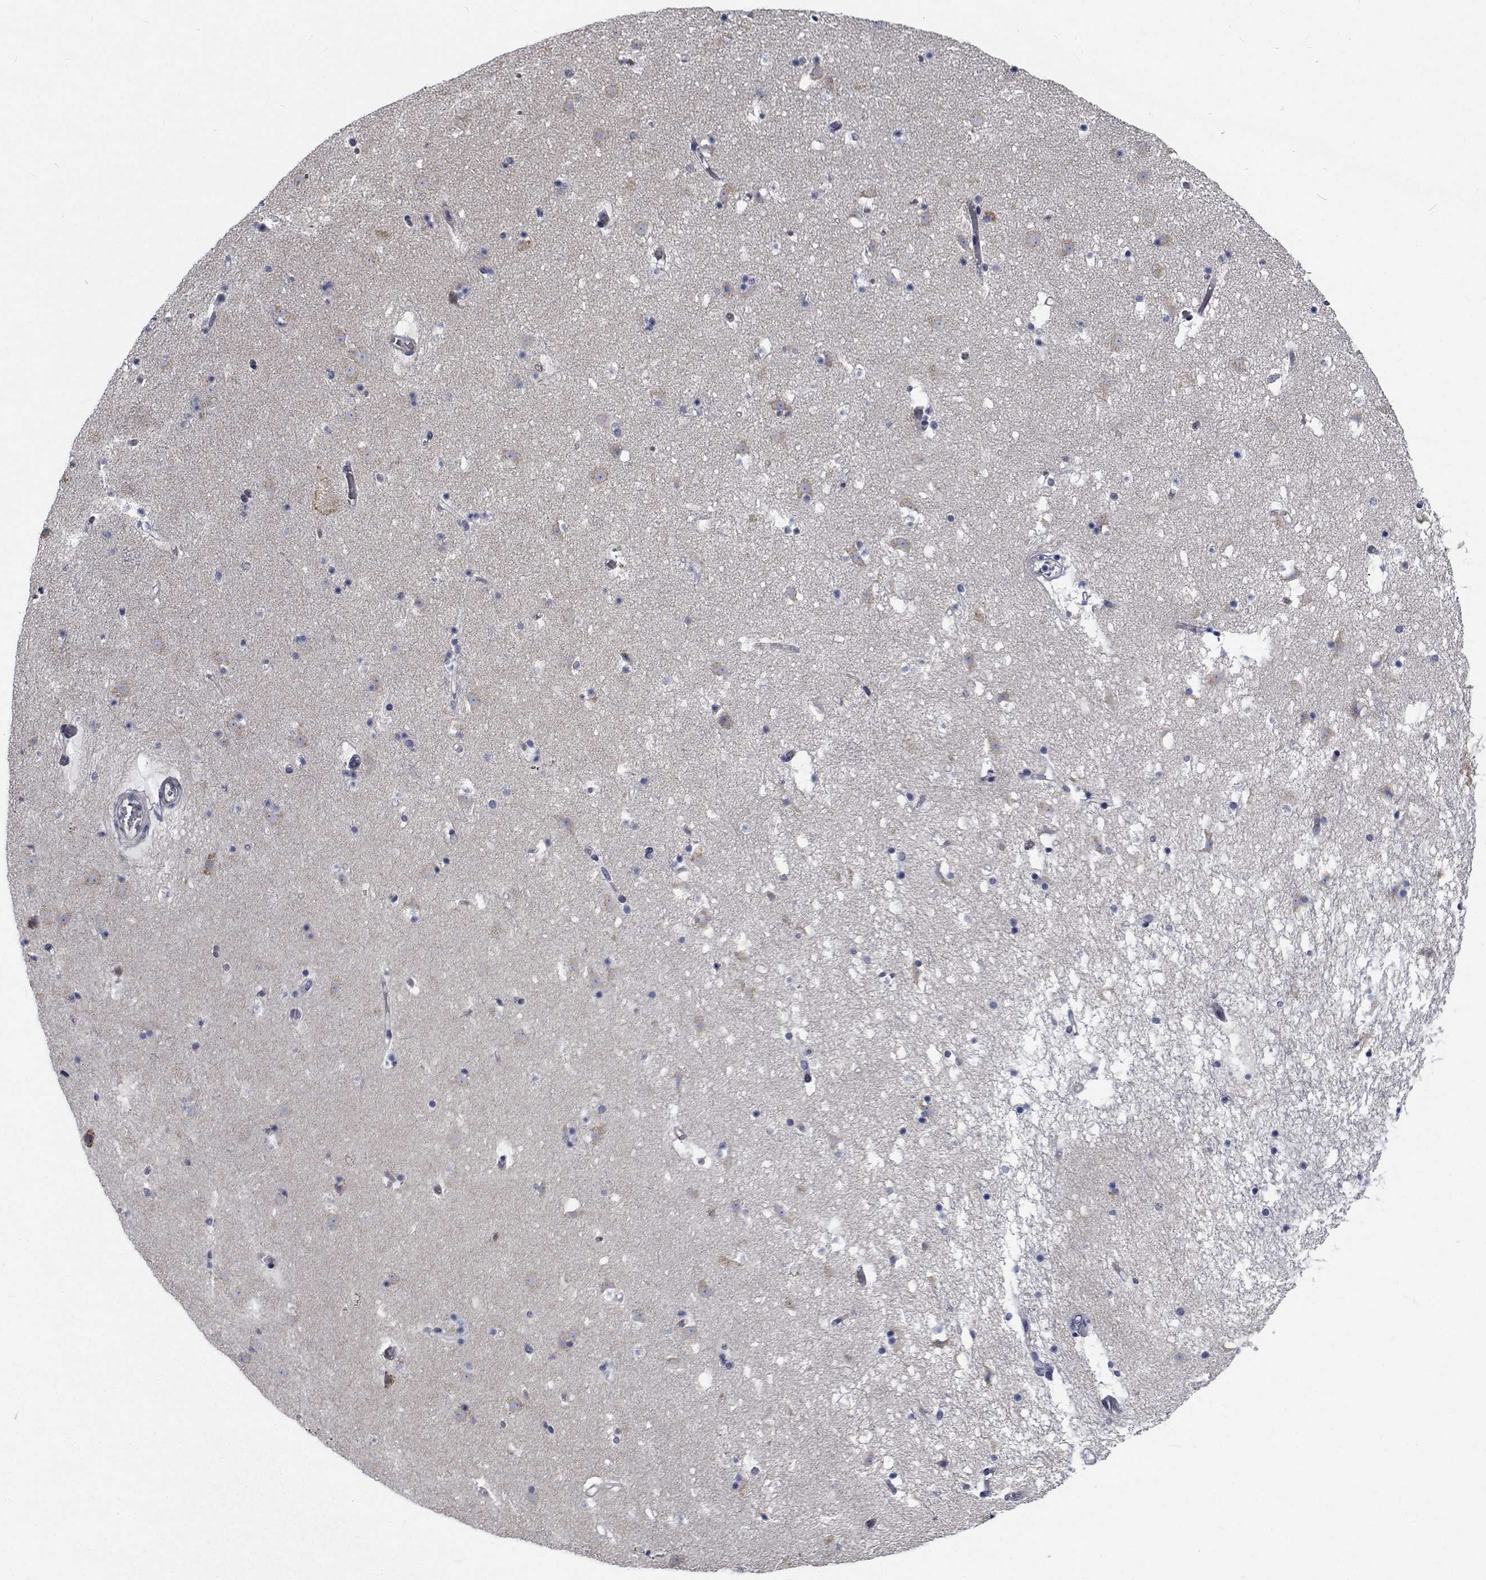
{"staining": {"intensity": "negative", "quantity": "none", "location": "none"}, "tissue": "caudate", "cell_type": "Glial cells", "image_type": "normal", "snomed": [{"axis": "morphology", "description": "Normal tissue, NOS"}, {"axis": "topography", "description": "Lateral ventricle wall"}], "caption": "Glial cells show no significant expression in unremarkable caudate. (DAB (3,3'-diaminobenzidine) immunohistochemistry with hematoxylin counter stain).", "gene": "TTBK1", "patient": {"sex": "female", "age": 42}}